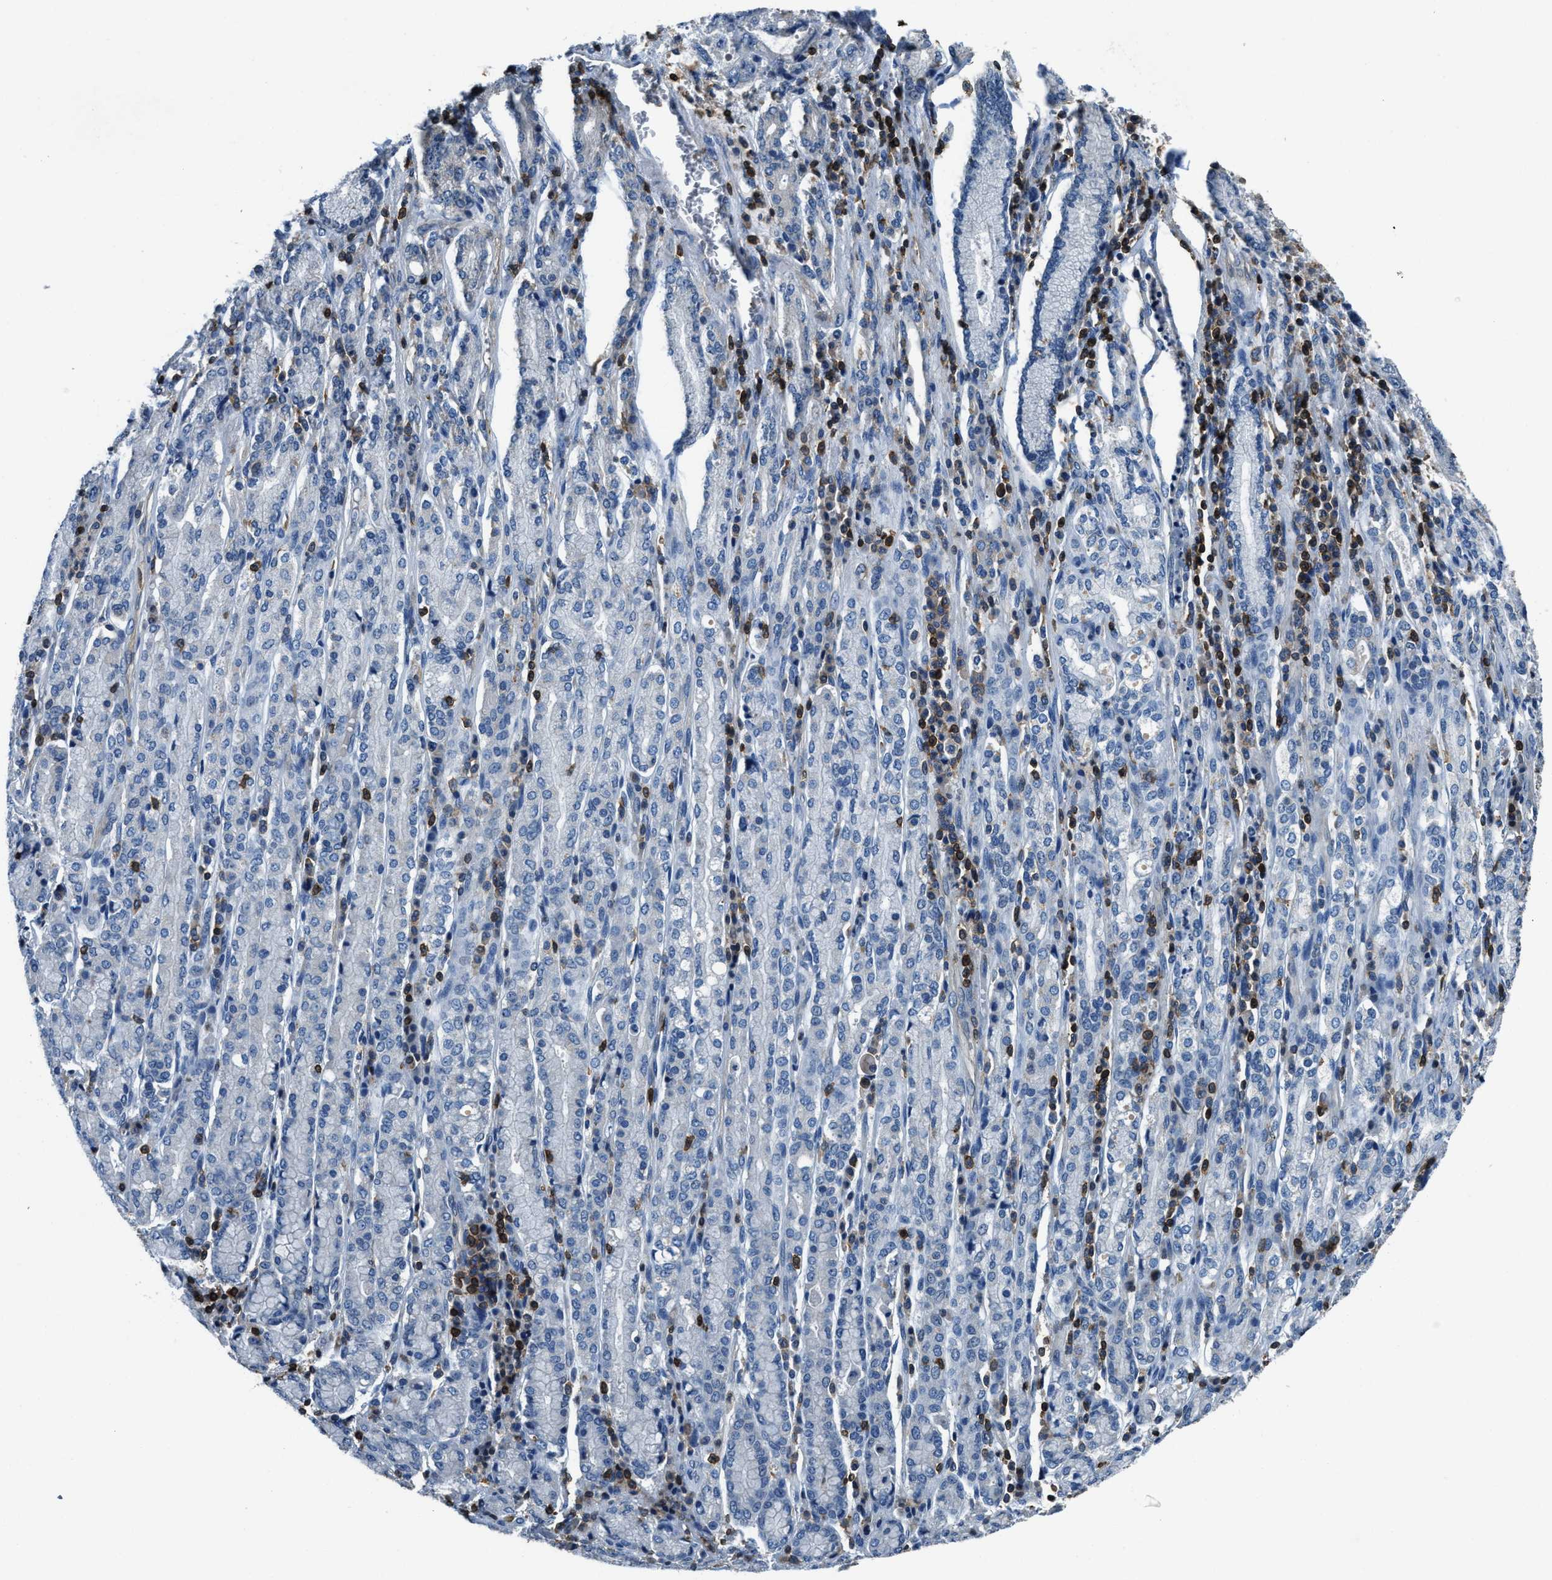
{"staining": {"intensity": "negative", "quantity": "none", "location": "none"}, "tissue": "stomach cancer", "cell_type": "Tumor cells", "image_type": "cancer", "snomed": [{"axis": "morphology", "description": "Normal tissue, NOS"}, {"axis": "morphology", "description": "Adenocarcinoma, NOS"}, {"axis": "topography", "description": "Stomach"}], "caption": "Stomach adenocarcinoma stained for a protein using IHC displays no positivity tumor cells.", "gene": "MYO1G", "patient": {"sex": "male", "age": 62}}